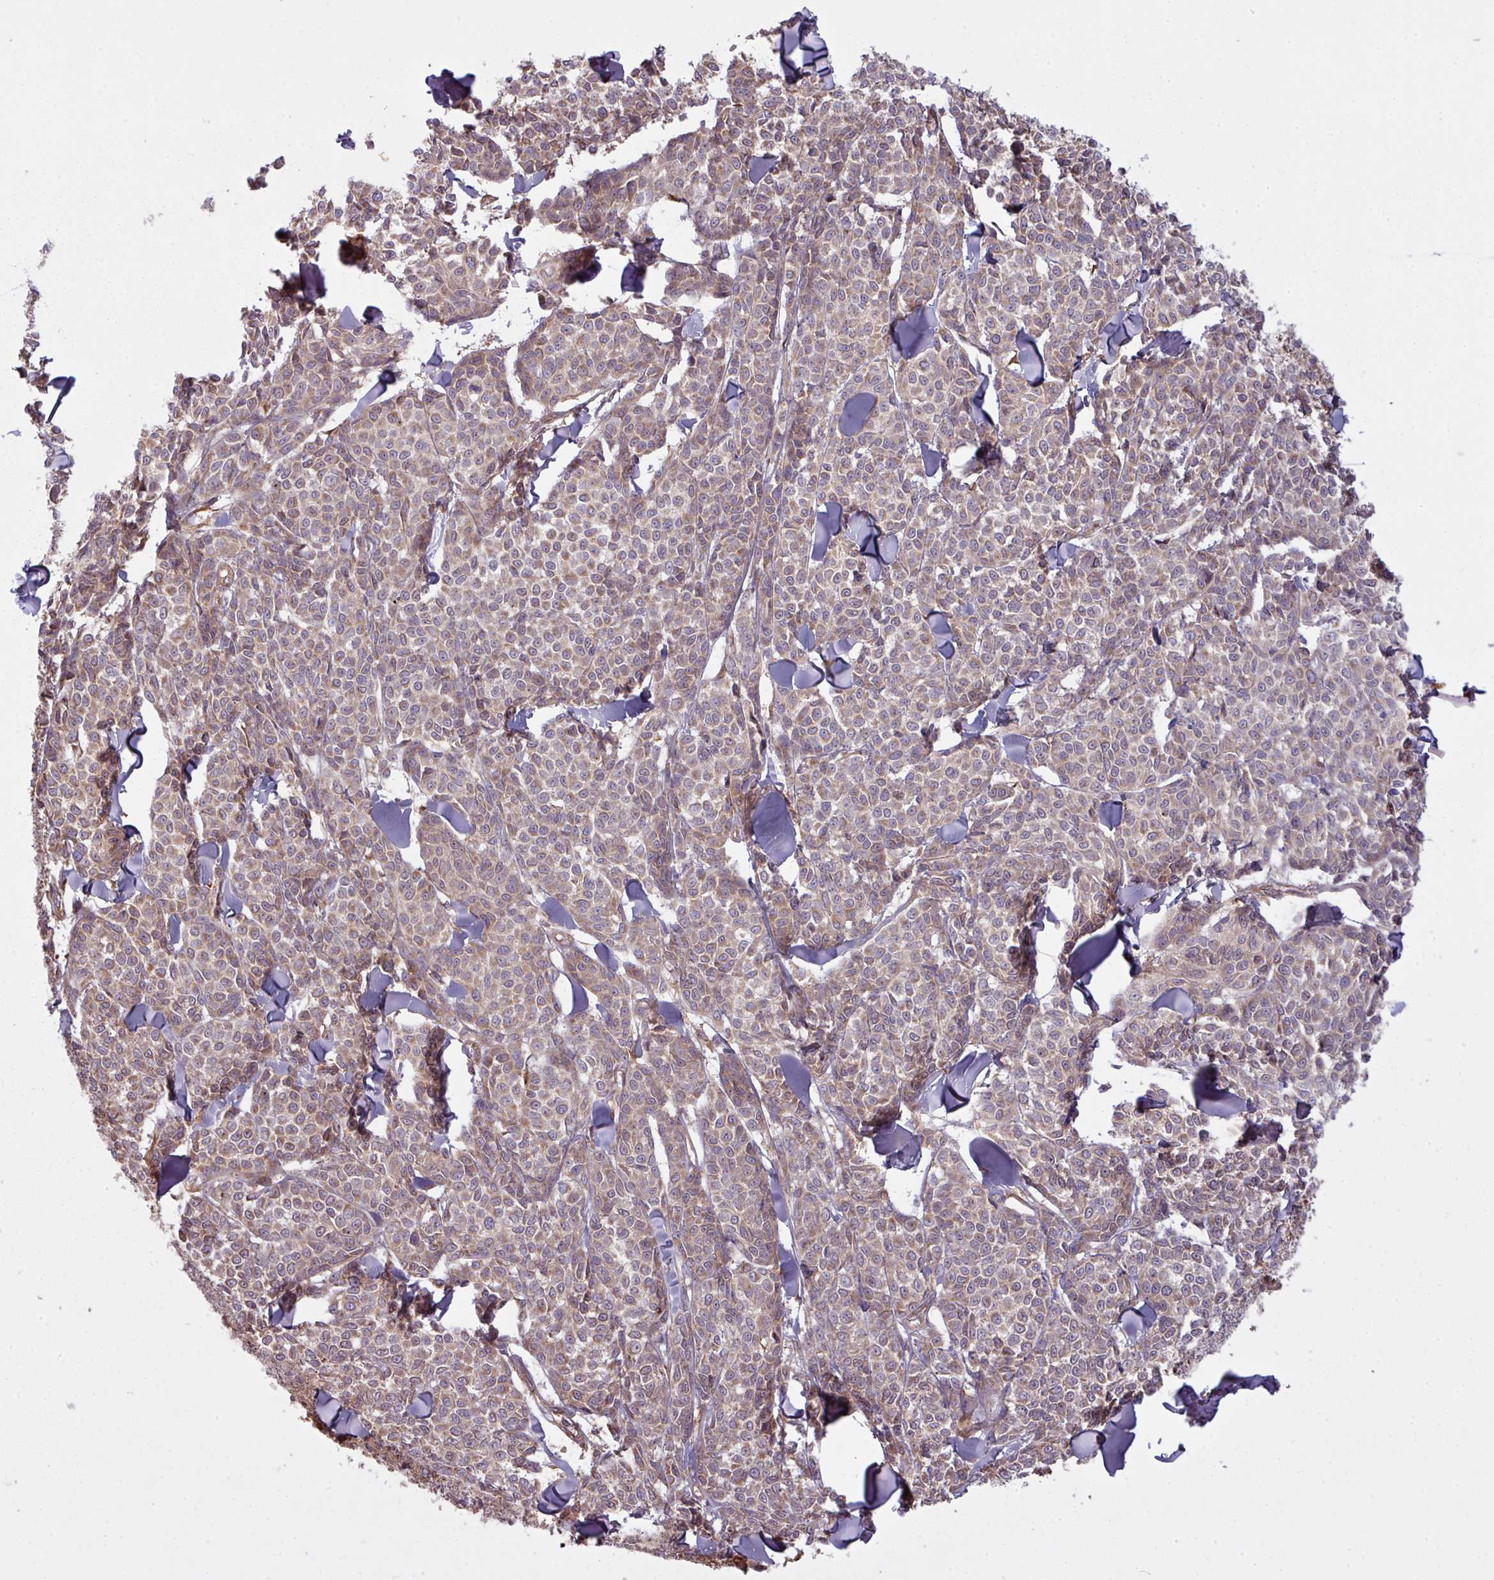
{"staining": {"intensity": "weak", "quantity": "25%-75%", "location": "cytoplasmic/membranous"}, "tissue": "melanoma", "cell_type": "Tumor cells", "image_type": "cancer", "snomed": [{"axis": "morphology", "description": "Malignant melanoma, NOS"}, {"axis": "topography", "description": "Skin"}], "caption": "Protein expression analysis of human melanoma reveals weak cytoplasmic/membranous staining in approximately 25%-75% of tumor cells.", "gene": "SNRNP25", "patient": {"sex": "male", "age": 46}}